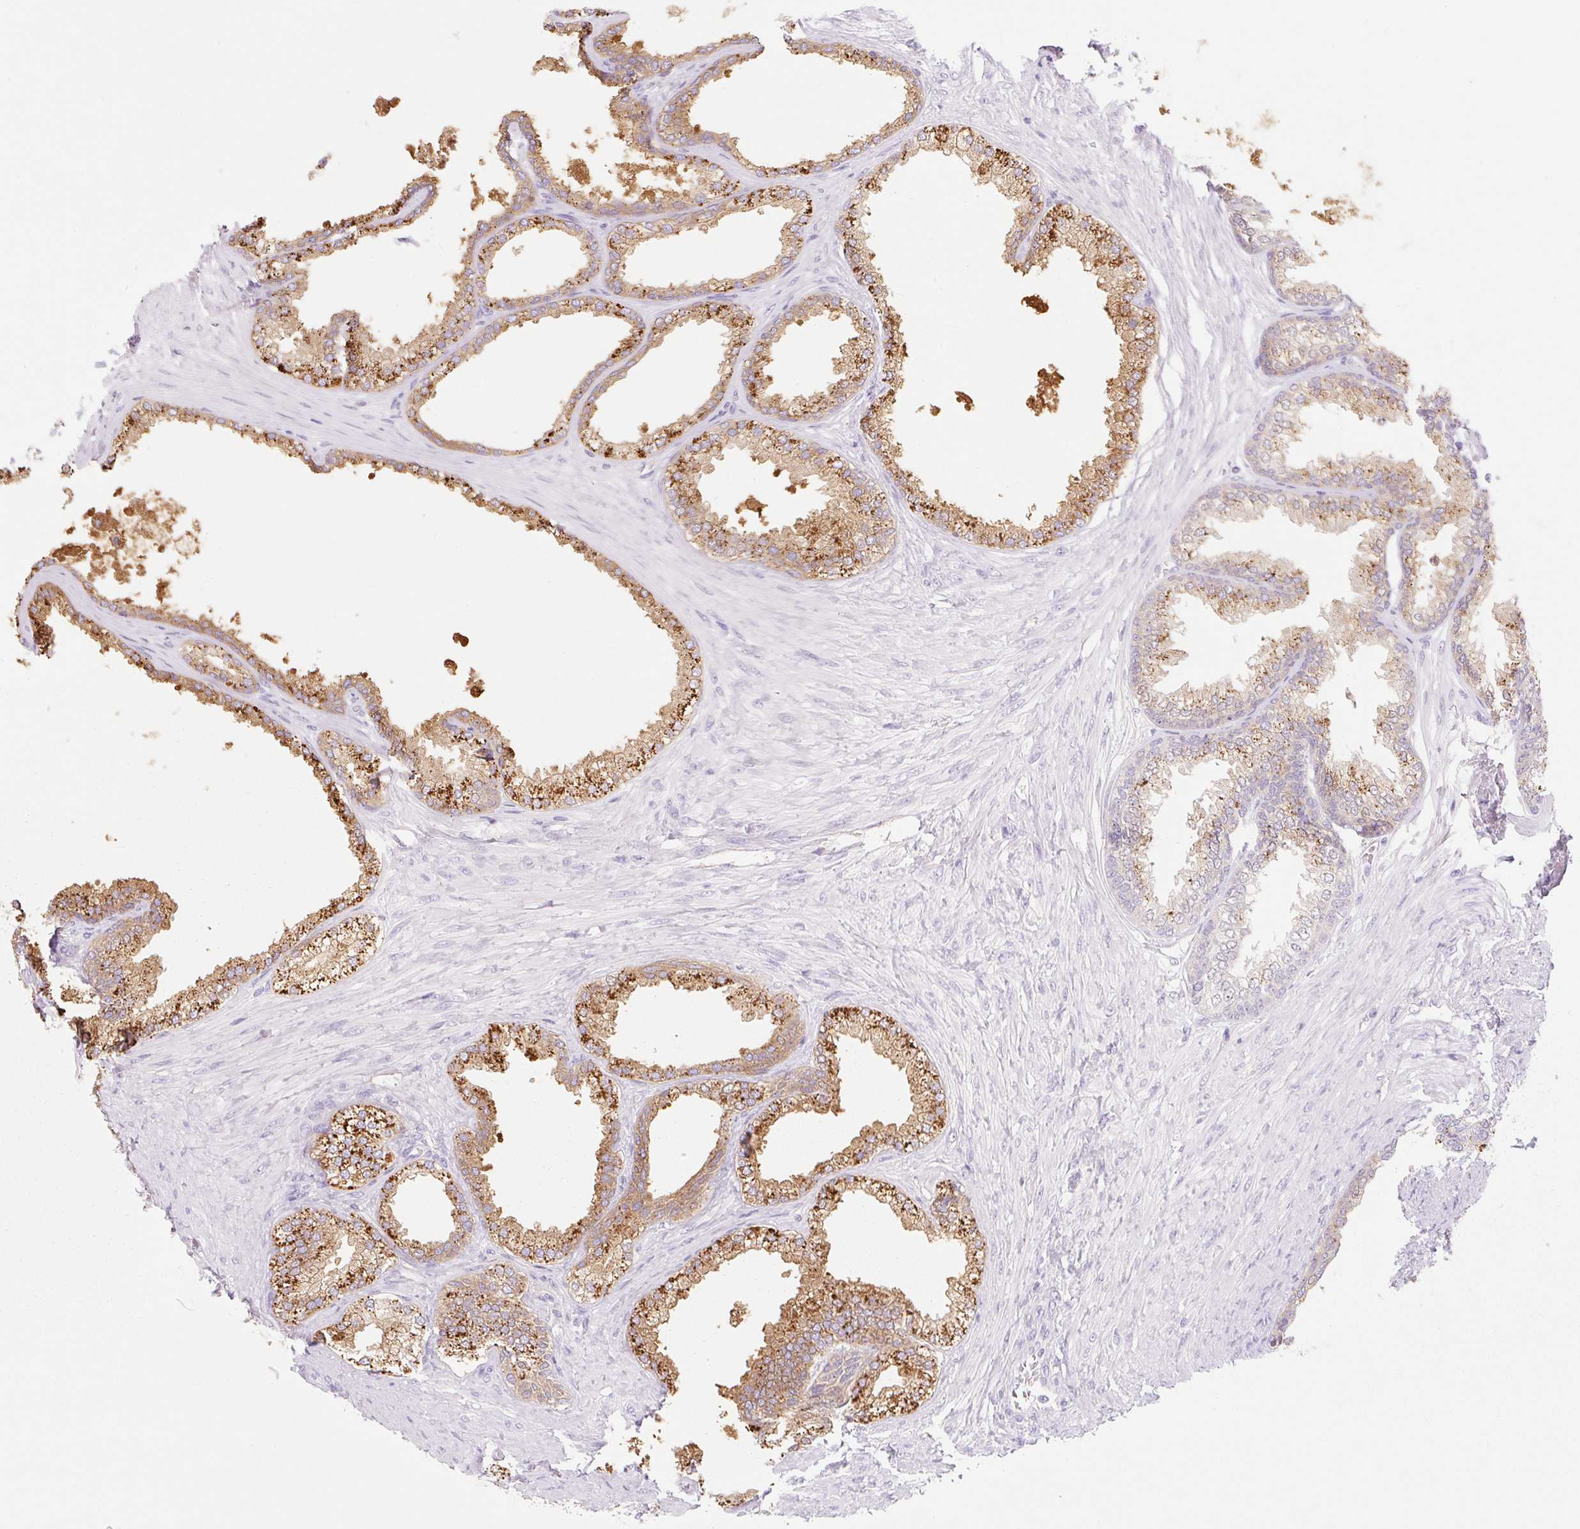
{"staining": {"intensity": "strong", "quantity": "25%-75%", "location": "cytoplasmic/membranous"}, "tissue": "prostate", "cell_type": "Glandular cells", "image_type": "normal", "snomed": [{"axis": "morphology", "description": "Normal tissue, NOS"}, {"axis": "topography", "description": "Prostate"}], "caption": "Protein staining by immunohistochemistry reveals strong cytoplasmic/membranous positivity in about 25%-75% of glandular cells in unremarkable prostate.", "gene": "LYVE1", "patient": {"sex": "male", "age": 76}}